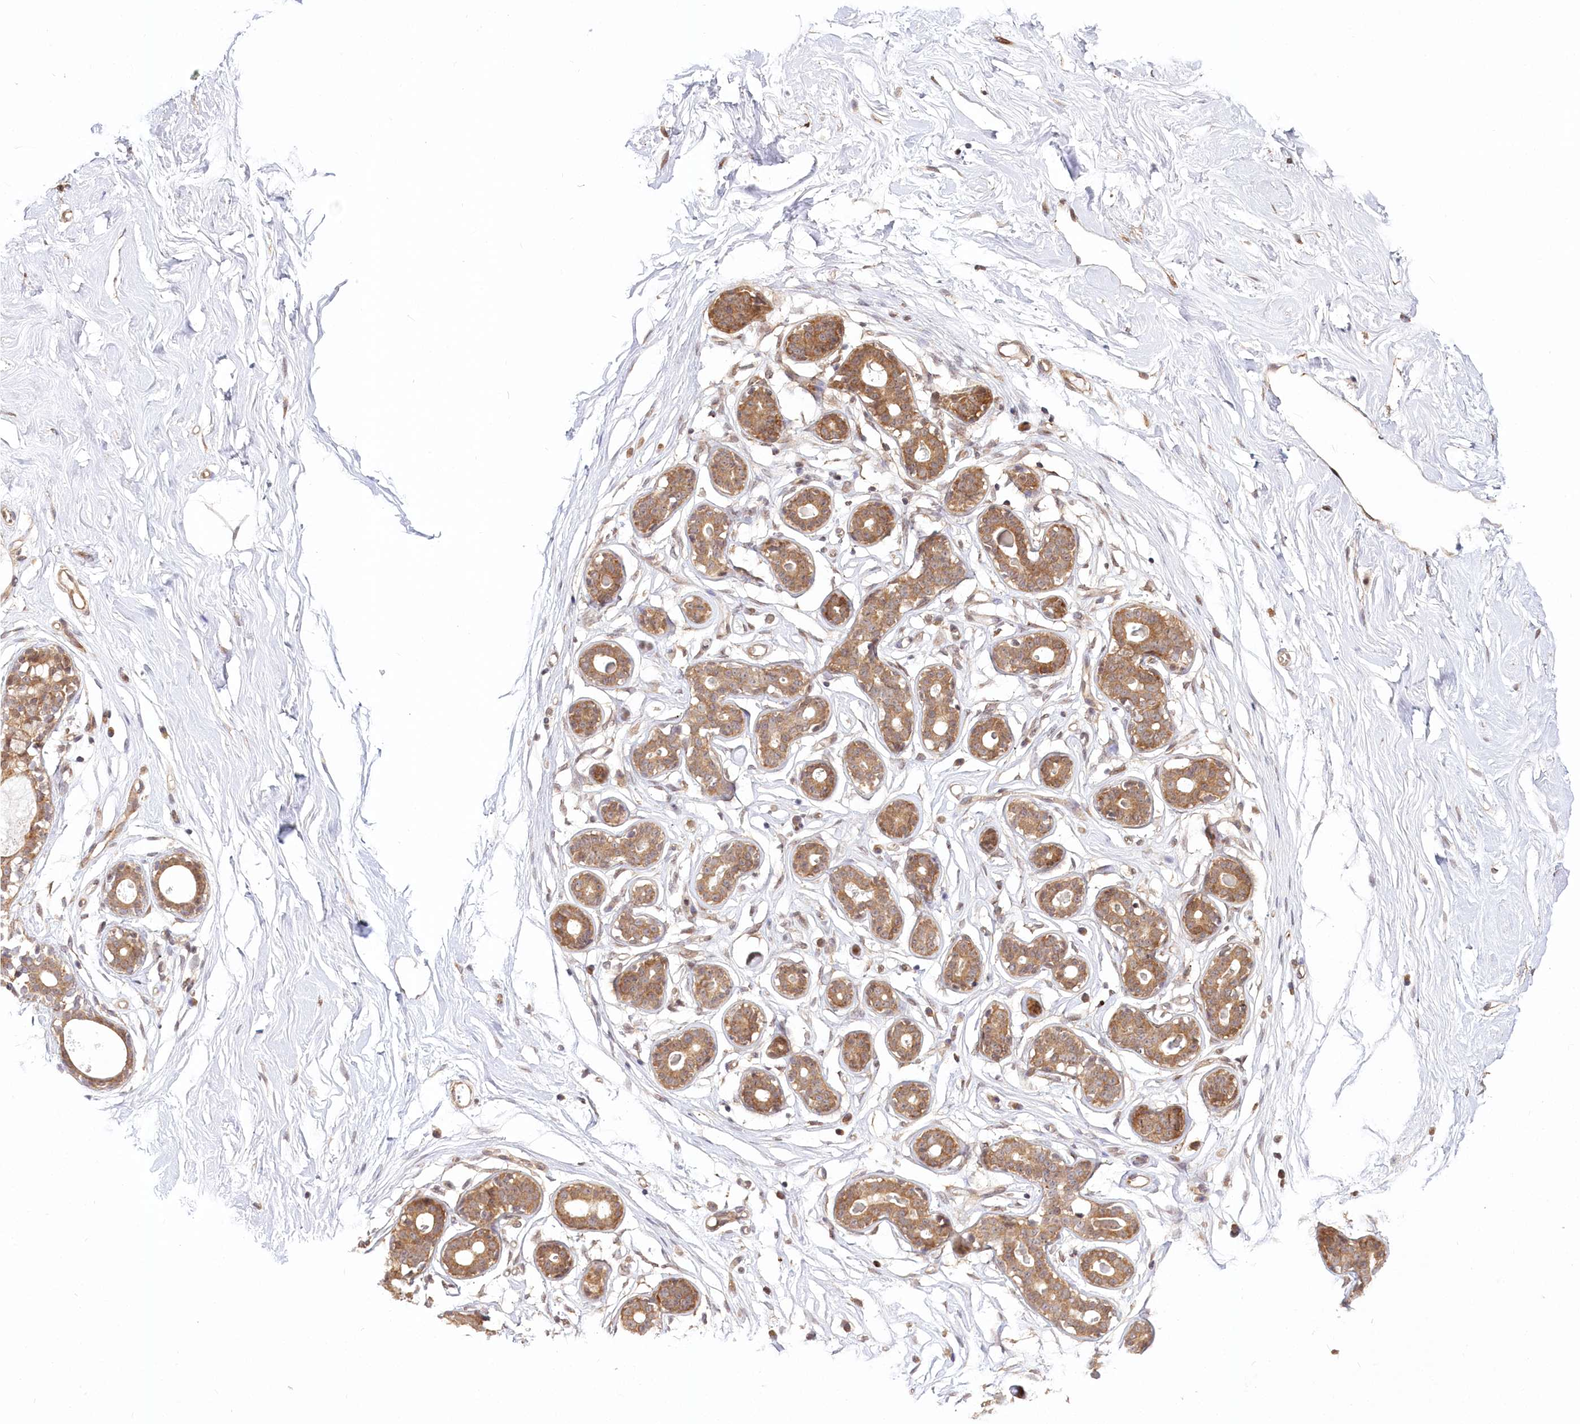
{"staining": {"intensity": "weak", "quantity": "25%-75%", "location": "cytoplasmic/membranous"}, "tissue": "breast", "cell_type": "Adipocytes", "image_type": "normal", "snomed": [{"axis": "morphology", "description": "Normal tissue, NOS"}, {"axis": "morphology", "description": "Adenoma, NOS"}, {"axis": "topography", "description": "Breast"}], "caption": "Breast was stained to show a protein in brown. There is low levels of weak cytoplasmic/membranous positivity in about 25%-75% of adipocytes. (brown staining indicates protein expression, while blue staining denotes nuclei).", "gene": "CEP70", "patient": {"sex": "female", "age": 23}}